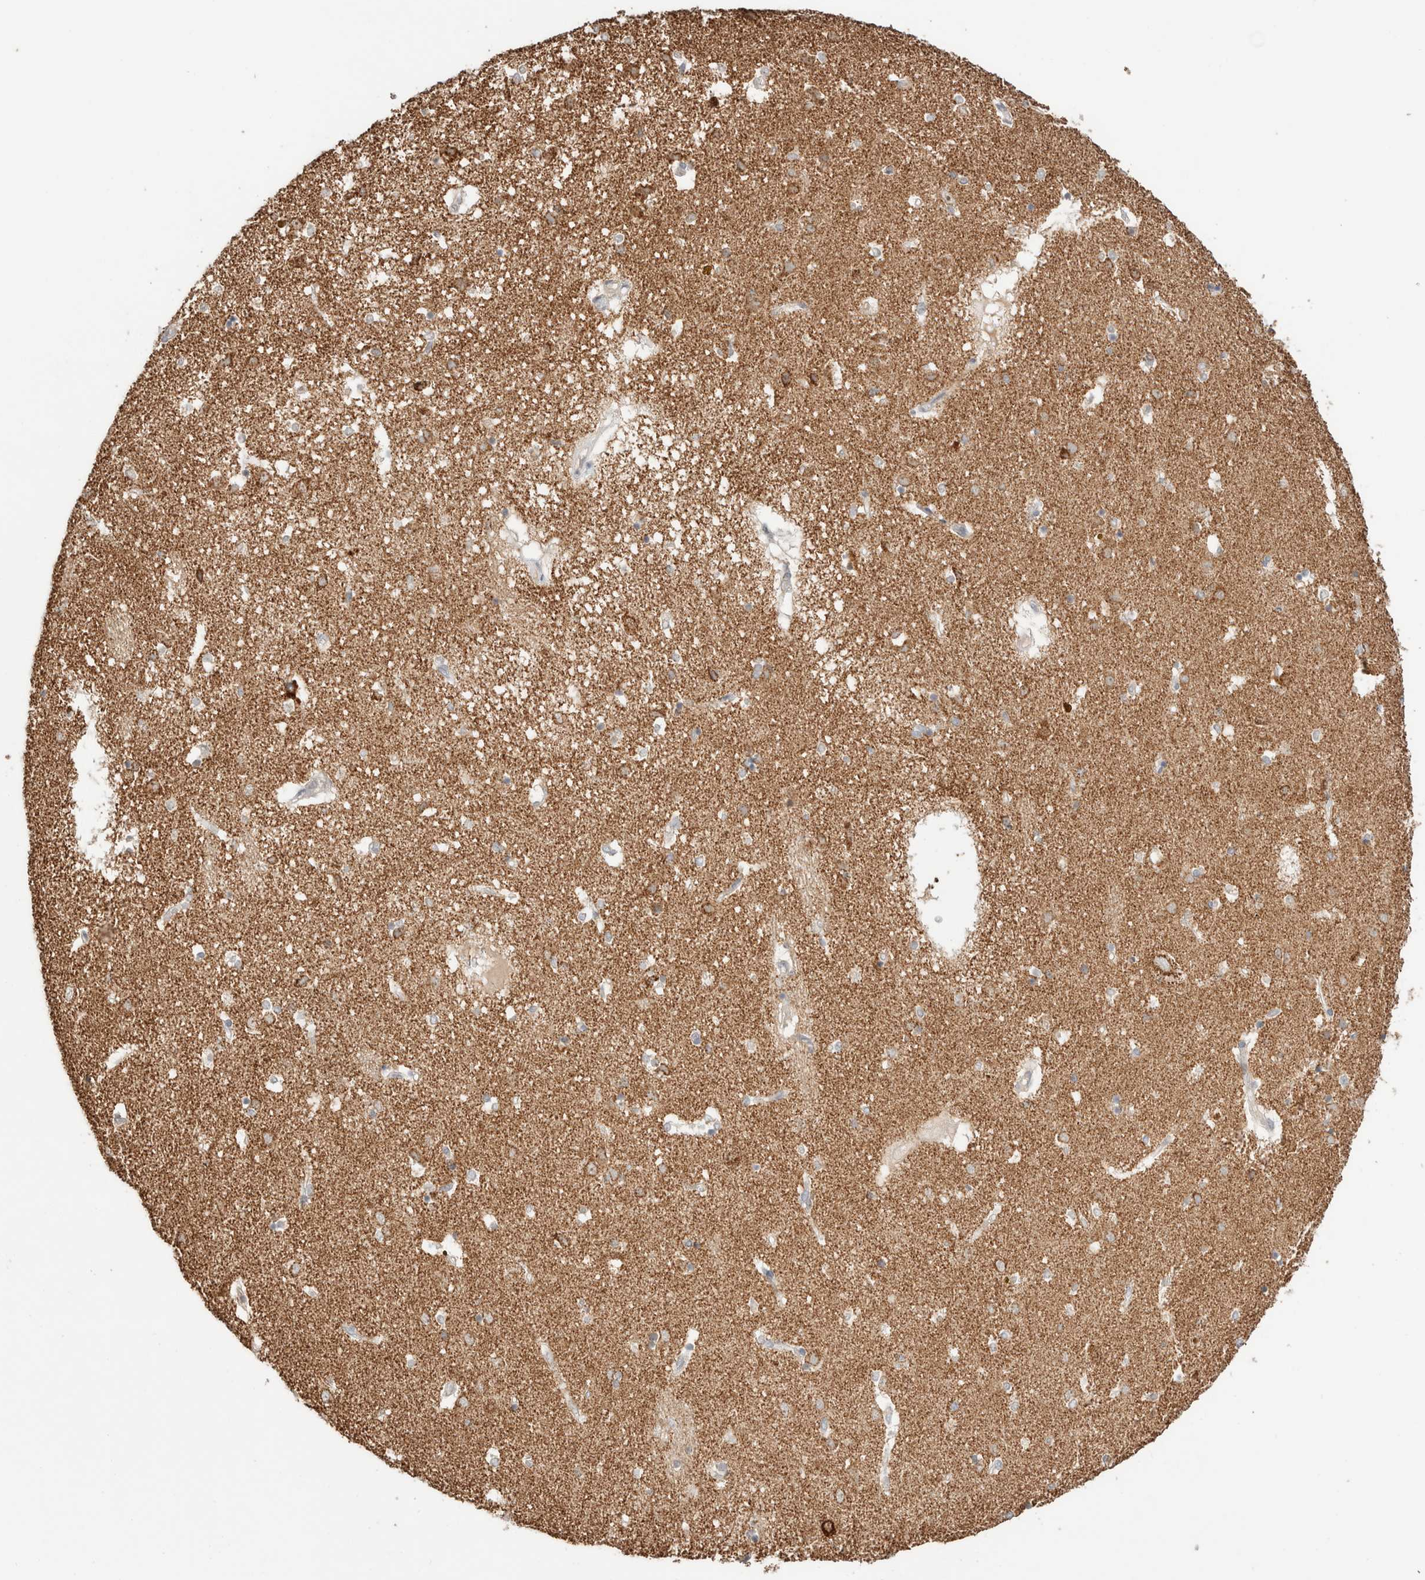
{"staining": {"intensity": "moderate", "quantity": "<25%", "location": "cytoplasmic/membranous"}, "tissue": "caudate", "cell_type": "Glial cells", "image_type": "normal", "snomed": [{"axis": "morphology", "description": "Normal tissue, NOS"}, {"axis": "topography", "description": "Lateral ventricle wall"}], "caption": "Human caudate stained for a protein (brown) exhibits moderate cytoplasmic/membranous positive expression in about <25% of glial cells.", "gene": "TRIM41", "patient": {"sex": "male", "age": 70}}